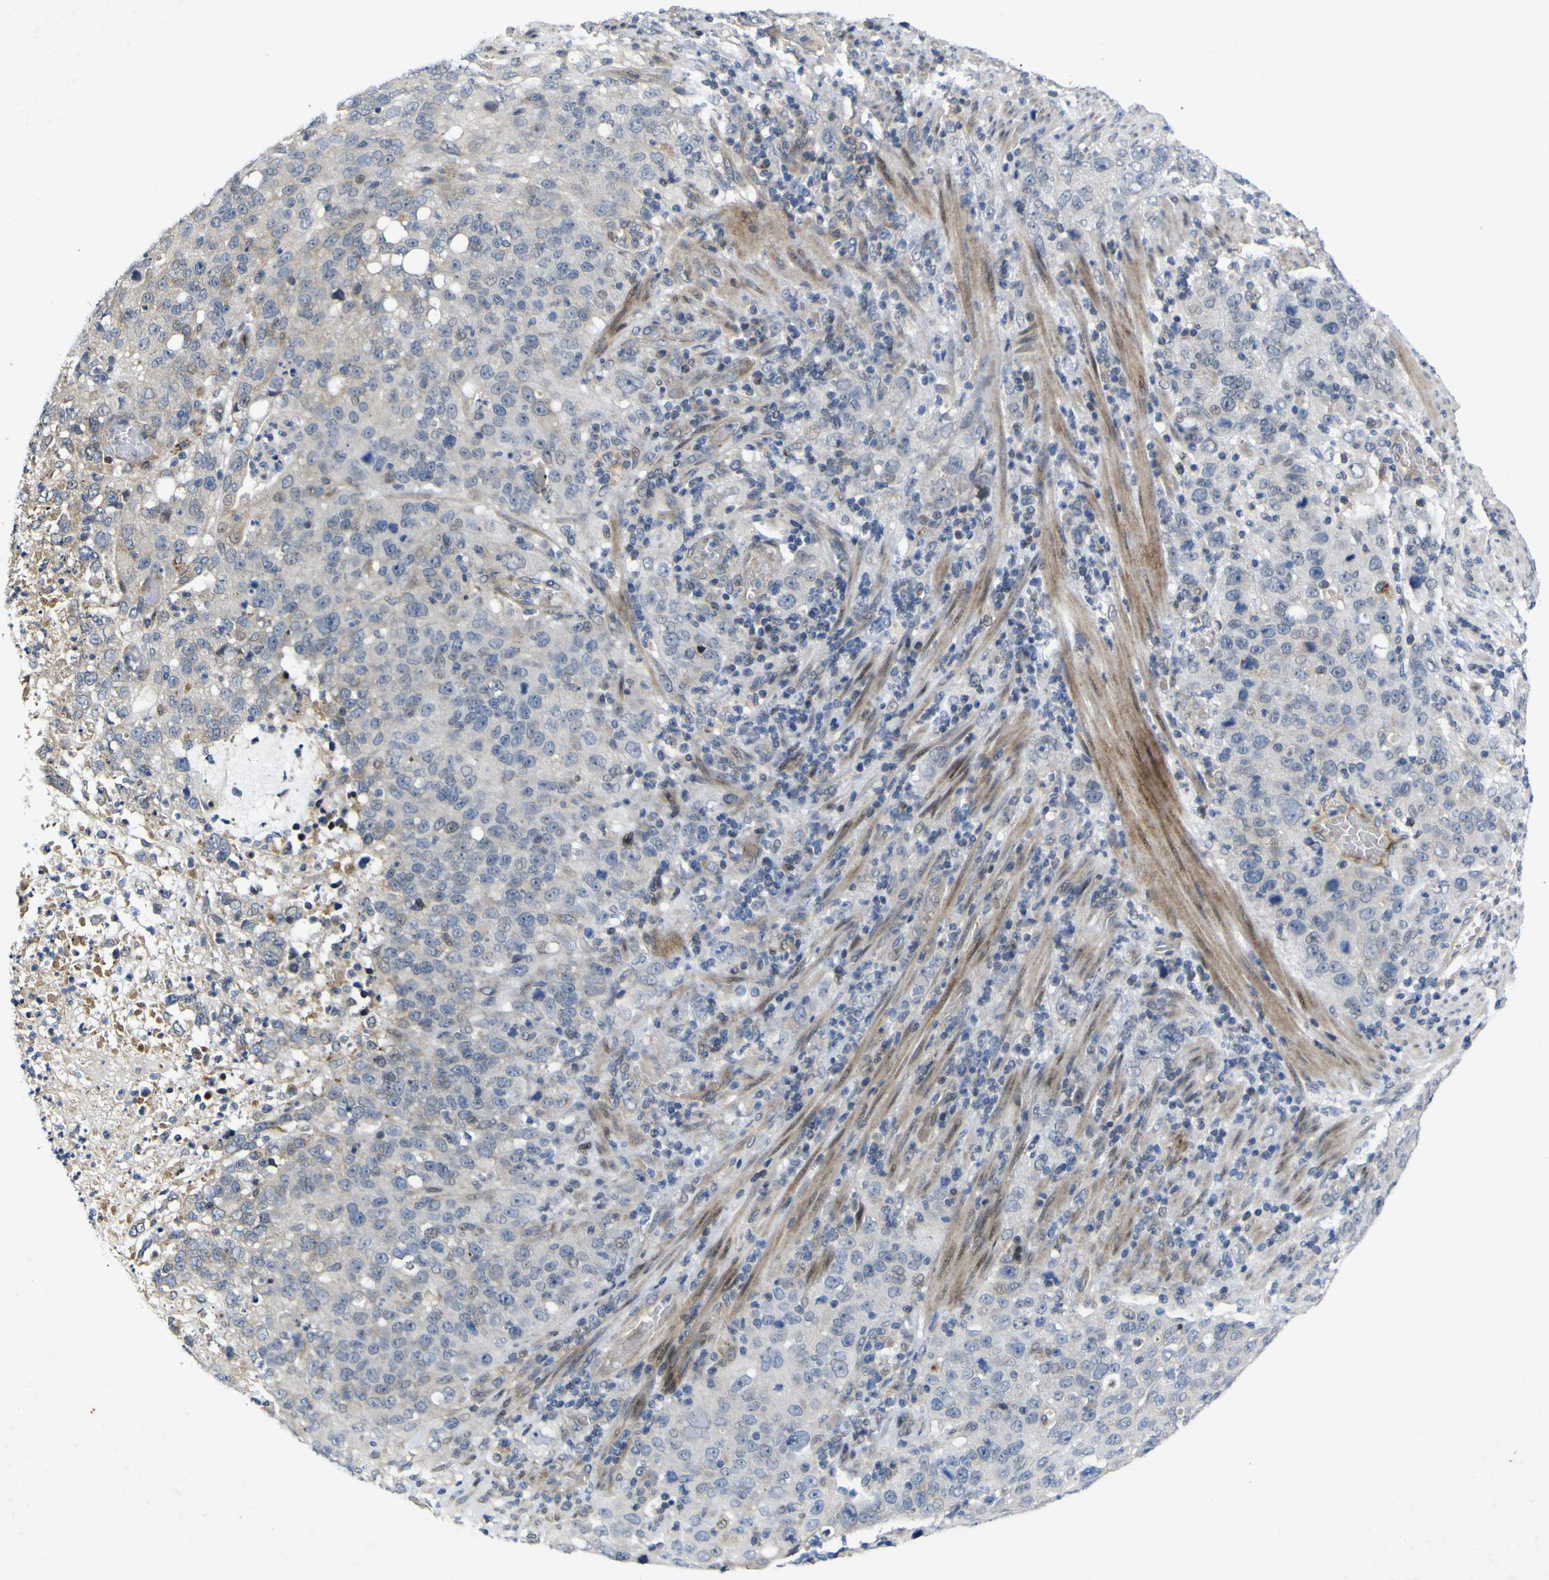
{"staining": {"intensity": "negative", "quantity": "none", "location": "none"}, "tissue": "stomach cancer", "cell_type": "Tumor cells", "image_type": "cancer", "snomed": [{"axis": "morphology", "description": "Normal tissue, NOS"}, {"axis": "morphology", "description": "Adenocarcinoma, NOS"}, {"axis": "topography", "description": "Stomach"}], "caption": "DAB (3,3'-diaminobenzidine) immunohistochemical staining of human adenocarcinoma (stomach) exhibits no significant expression in tumor cells.", "gene": "NAV1", "patient": {"sex": "male", "age": 48}}